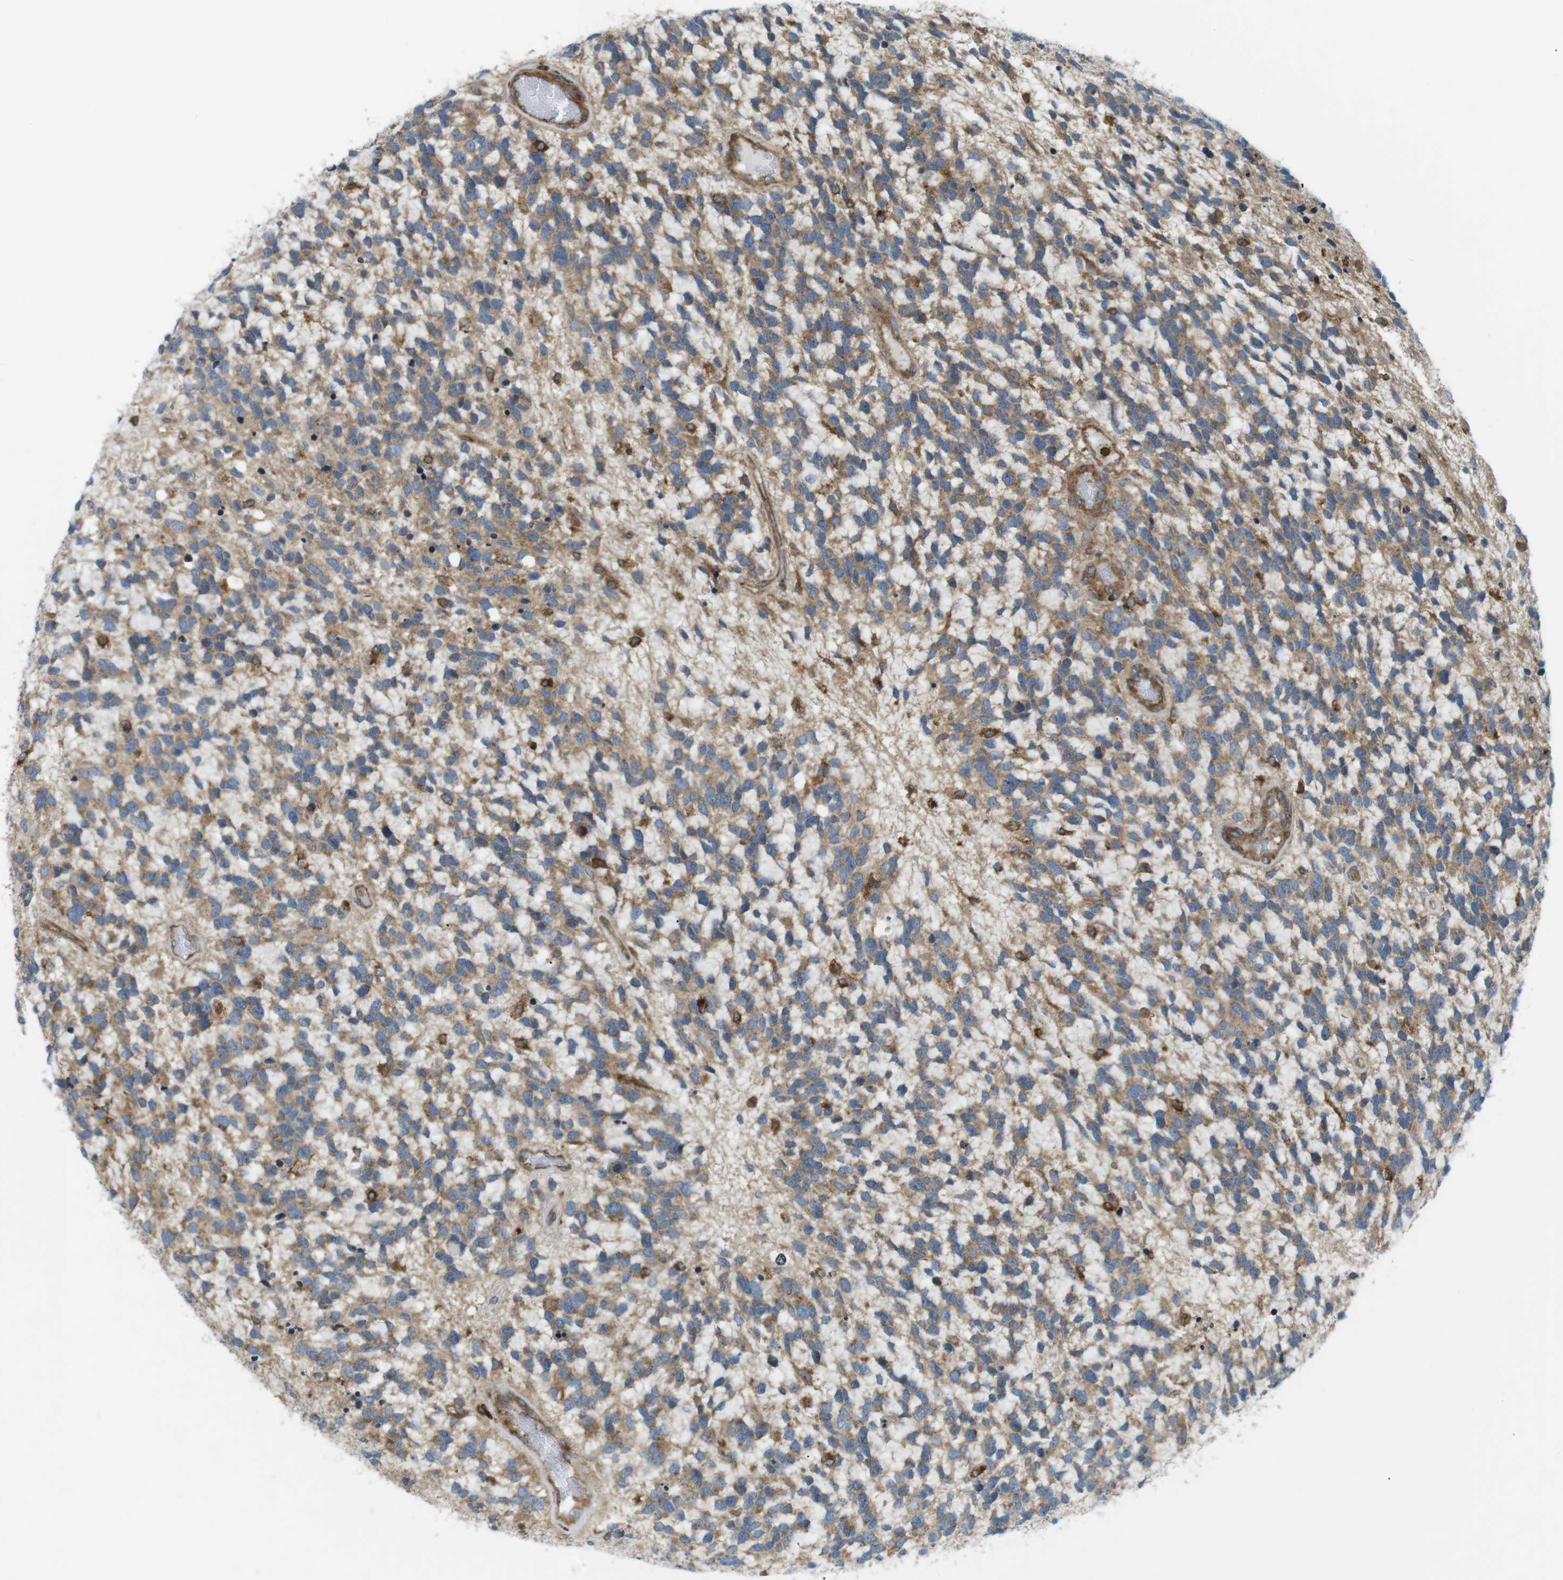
{"staining": {"intensity": "moderate", "quantity": ">75%", "location": "cytoplasmic/membranous"}, "tissue": "glioma", "cell_type": "Tumor cells", "image_type": "cancer", "snomed": [{"axis": "morphology", "description": "Glioma, malignant, High grade"}, {"axis": "topography", "description": "Brain"}], "caption": "High-grade glioma (malignant) was stained to show a protein in brown. There is medium levels of moderate cytoplasmic/membranous staining in about >75% of tumor cells. Nuclei are stained in blue.", "gene": "FLII", "patient": {"sex": "female", "age": 58}}